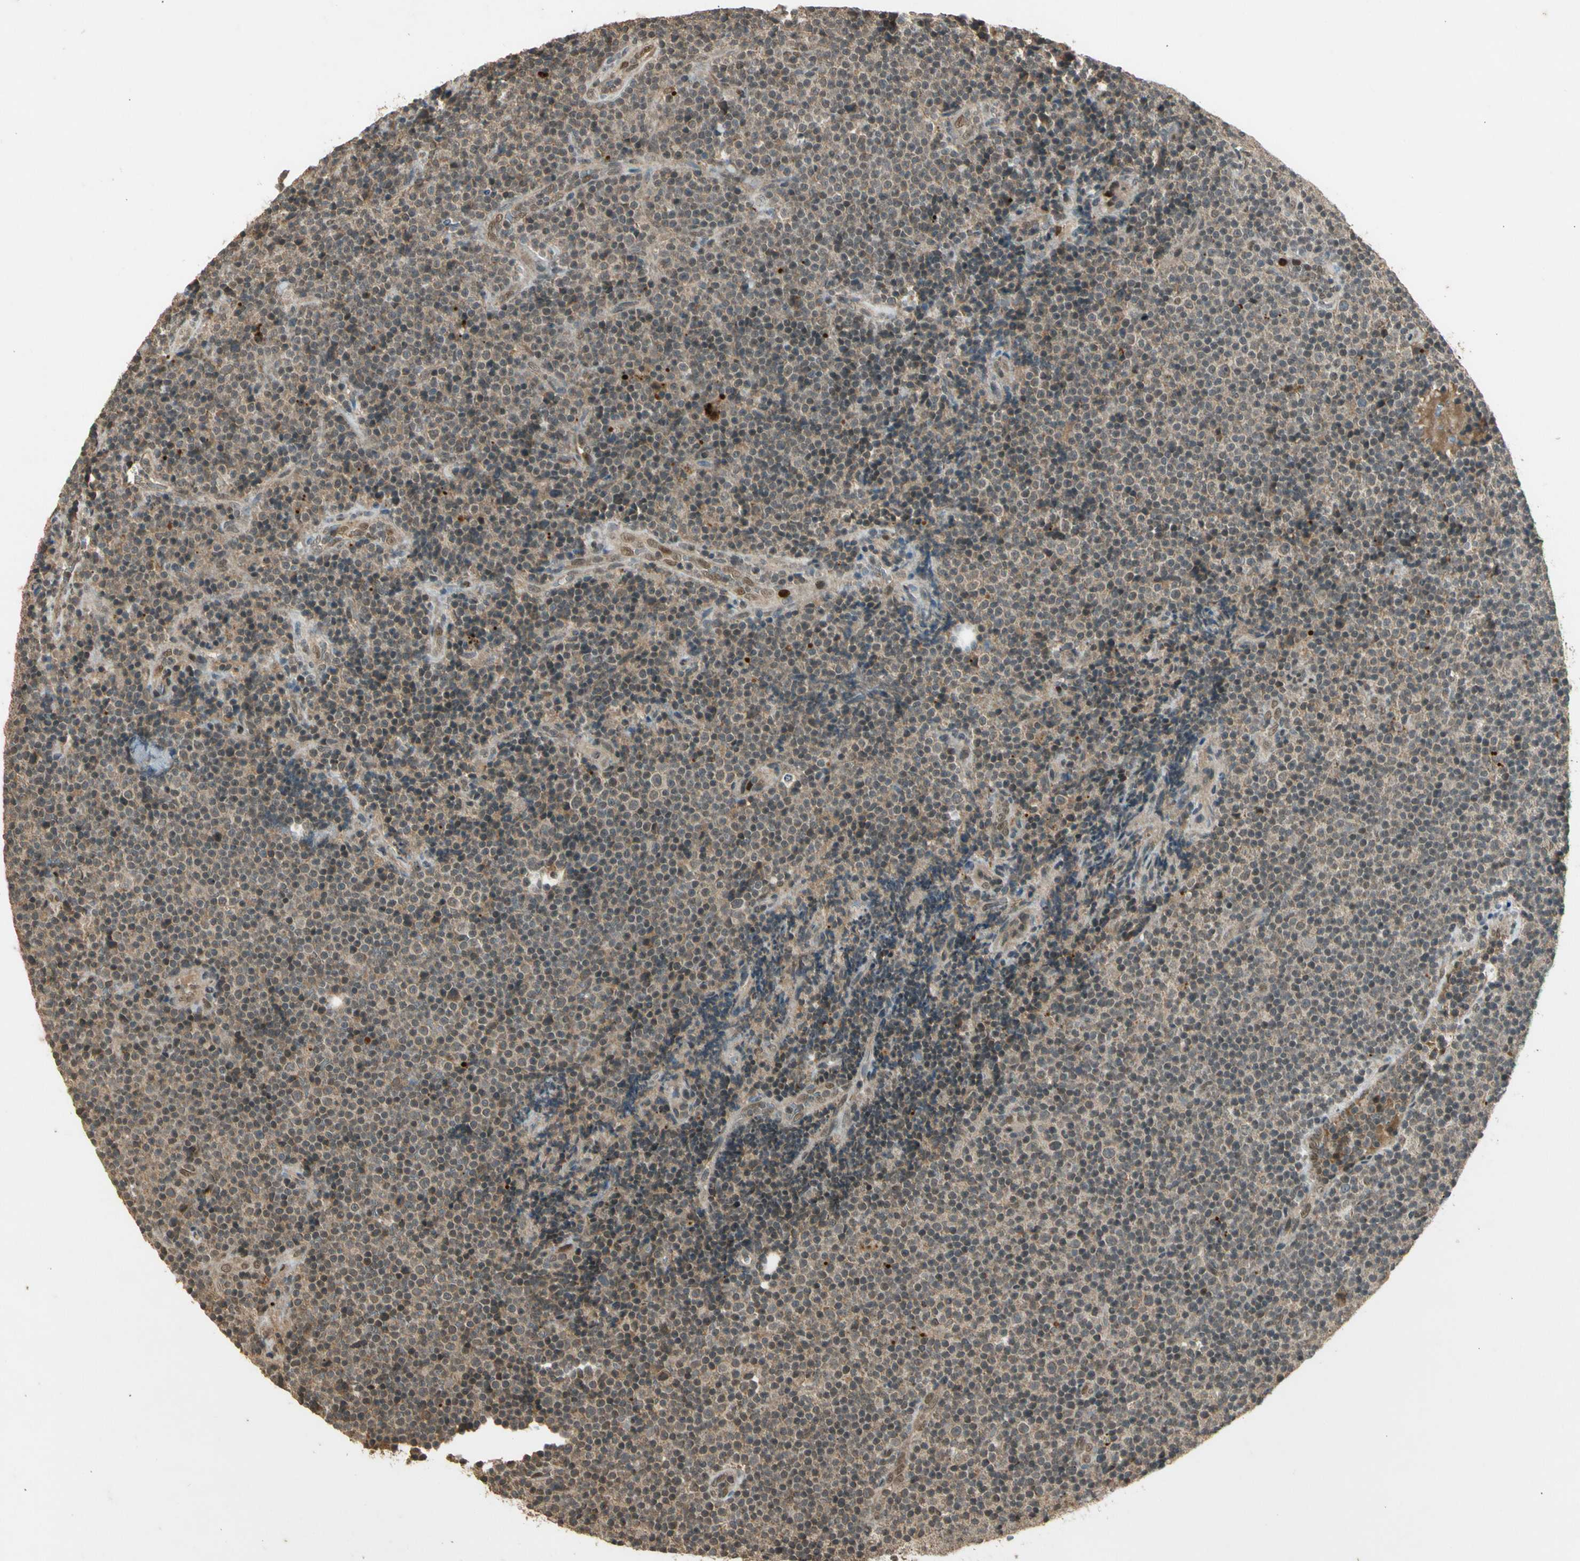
{"staining": {"intensity": "weak", "quantity": "25%-75%", "location": "cytoplasmic/membranous"}, "tissue": "lymphoma", "cell_type": "Tumor cells", "image_type": "cancer", "snomed": [{"axis": "morphology", "description": "Malignant lymphoma, non-Hodgkin's type, Low grade"}, {"axis": "topography", "description": "Lymph node"}], "caption": "Lymphoma tissue exhibits weak cytoplasmic/membranous expression in approximately 25%-75% of tumor cells, visualized by immunohistochemistry.", "gene": "GMEB2", "patient": {"sex": "female", "age": 67}}